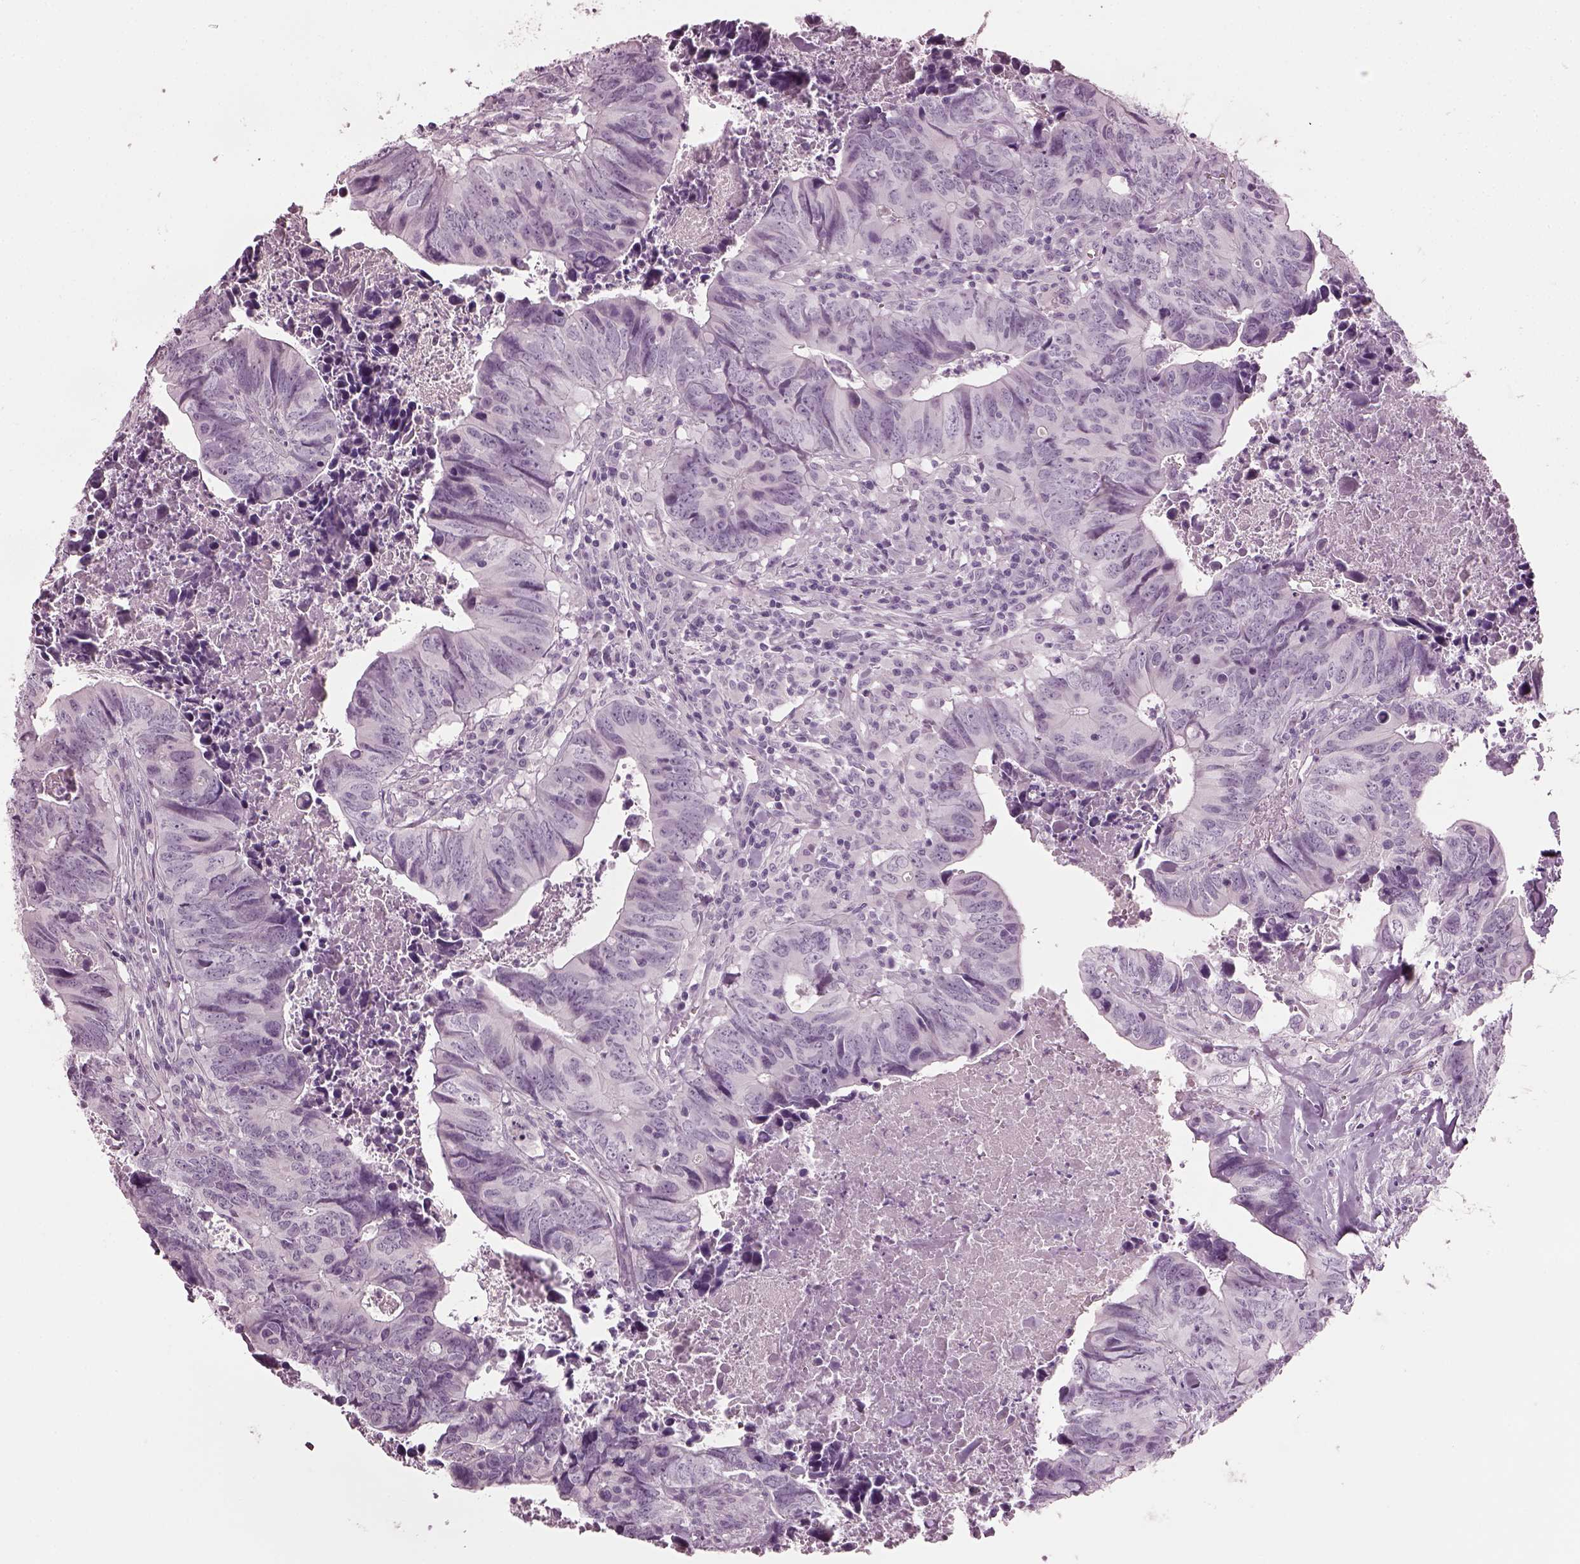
{"staining": {"intensity": "negative", "quantity": "none", "location": "none"}, "tissue": "colorectal cancer", "cell_type": "Tumor cells", "image_type": "cancer", "snomed": [{"axis": "morphology", "description": "Adenocarcinoma, NOS"}, {"axis": "topography", "description": "Colon"}], "caption": "IHC photomicrograph of neoplastic tissue: human colorectal cancer (adenocarcinoma) stained with DAB shows no significant protein staining in tumor cells. (Stains: DAB (3,3'-diaminobenzidine) immunohistochemistry (IHC) with hematoxylin counter stain, Microscopy: brightfield microscopy at high magnification).", "gene": "PDC", "patient": {"sex": "female", "age": 82}}